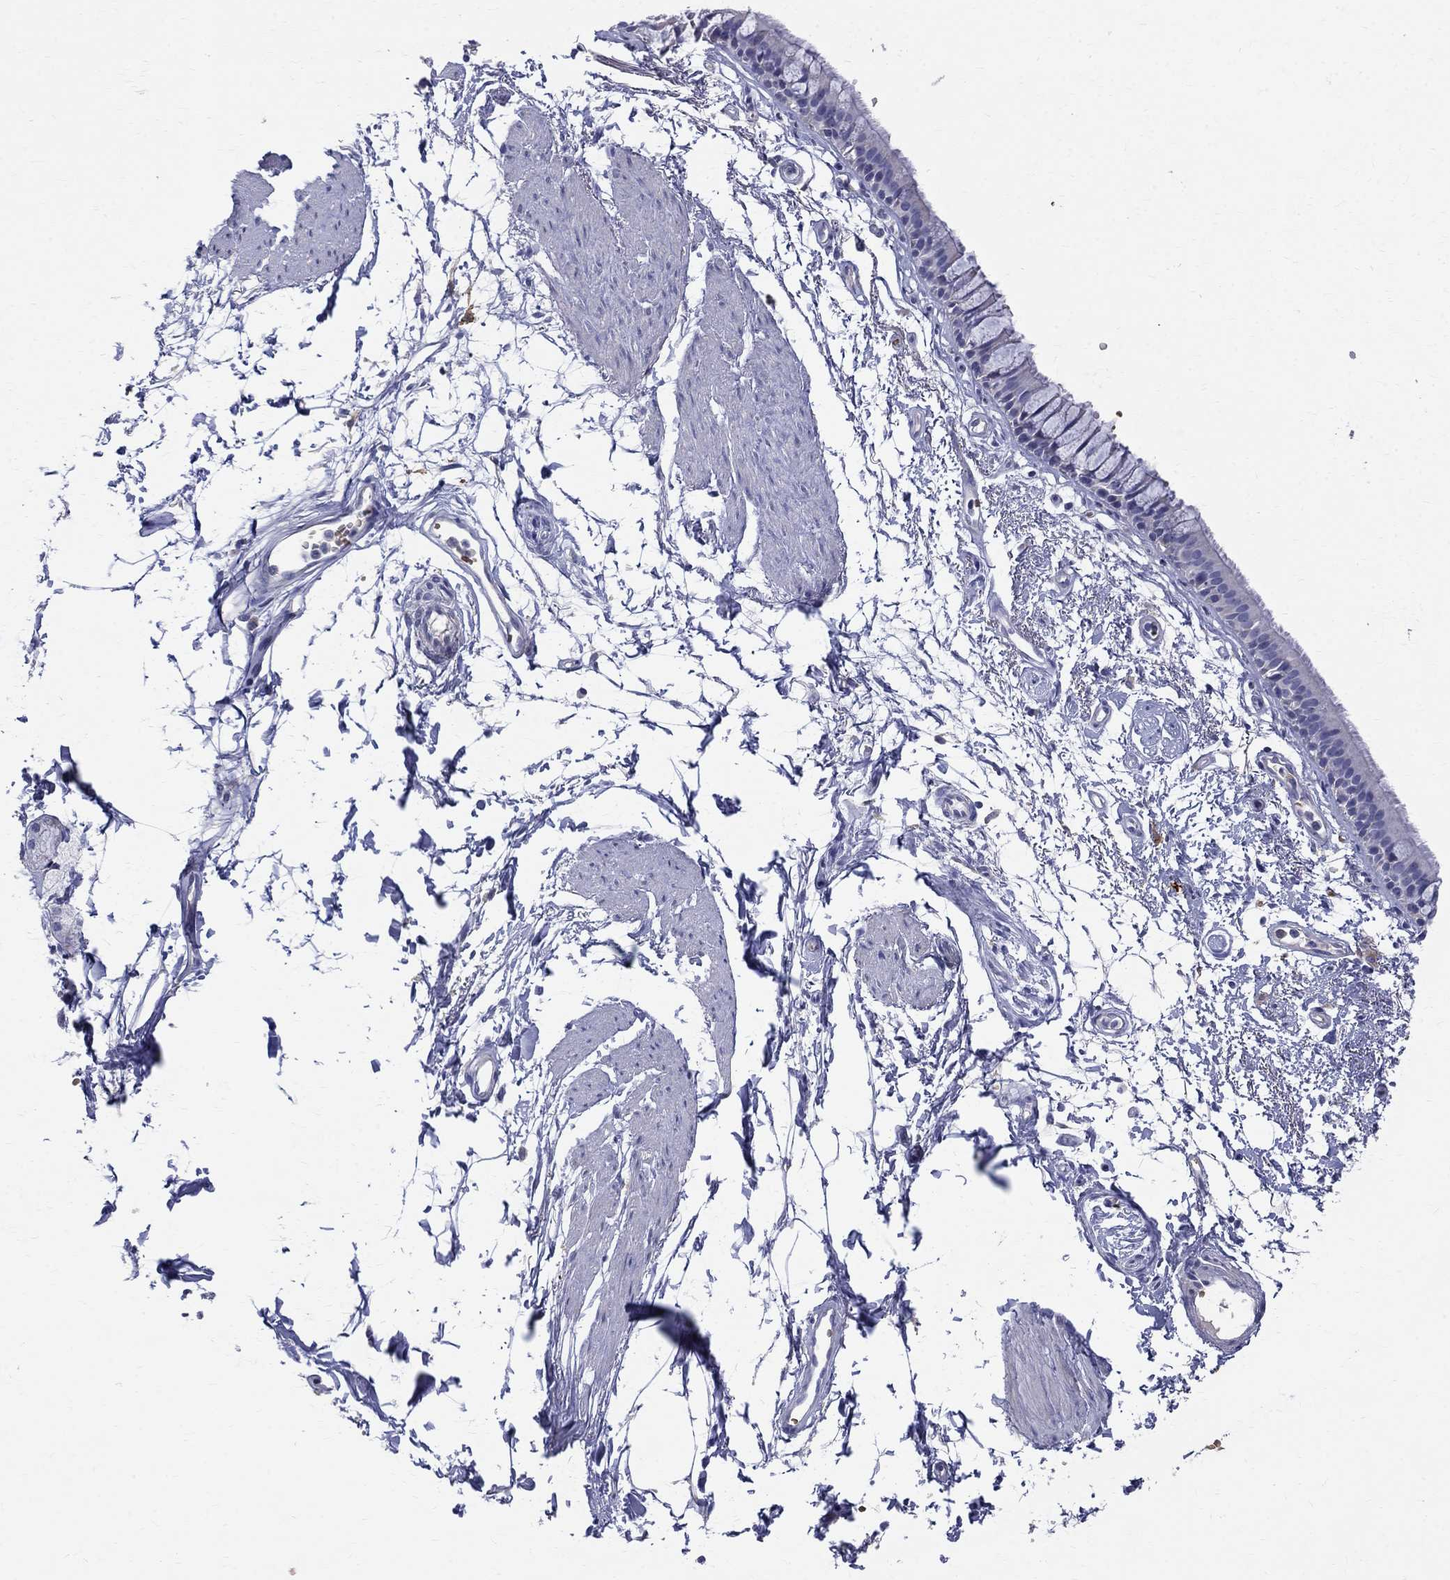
{"staining": {"intensity": "negative", "quantity": "none", "location": "none"}, "tissue": "bronchus", "cell_type": "Respiratory epithelial cells", "image_type": "normal", "snomed": [{"axis": "morphology", "description": "Normal tissue, NOS"}, {"axis": "topography", "description": "Cartilage tissue"}, {"axis": "topography", "description": "Bronchus"}], "caption": "High power microscopy histopathology image of an immunohistochemistry photomicrograph of normal bronchus, revealing no significant positivity in respiratory epithelial cells. (DAB (3,3'-diaminobenzidine) IHC with hematoxylin counter stain).", "gene": "AGER", "patient": {"sex": "male", "age": 66}}